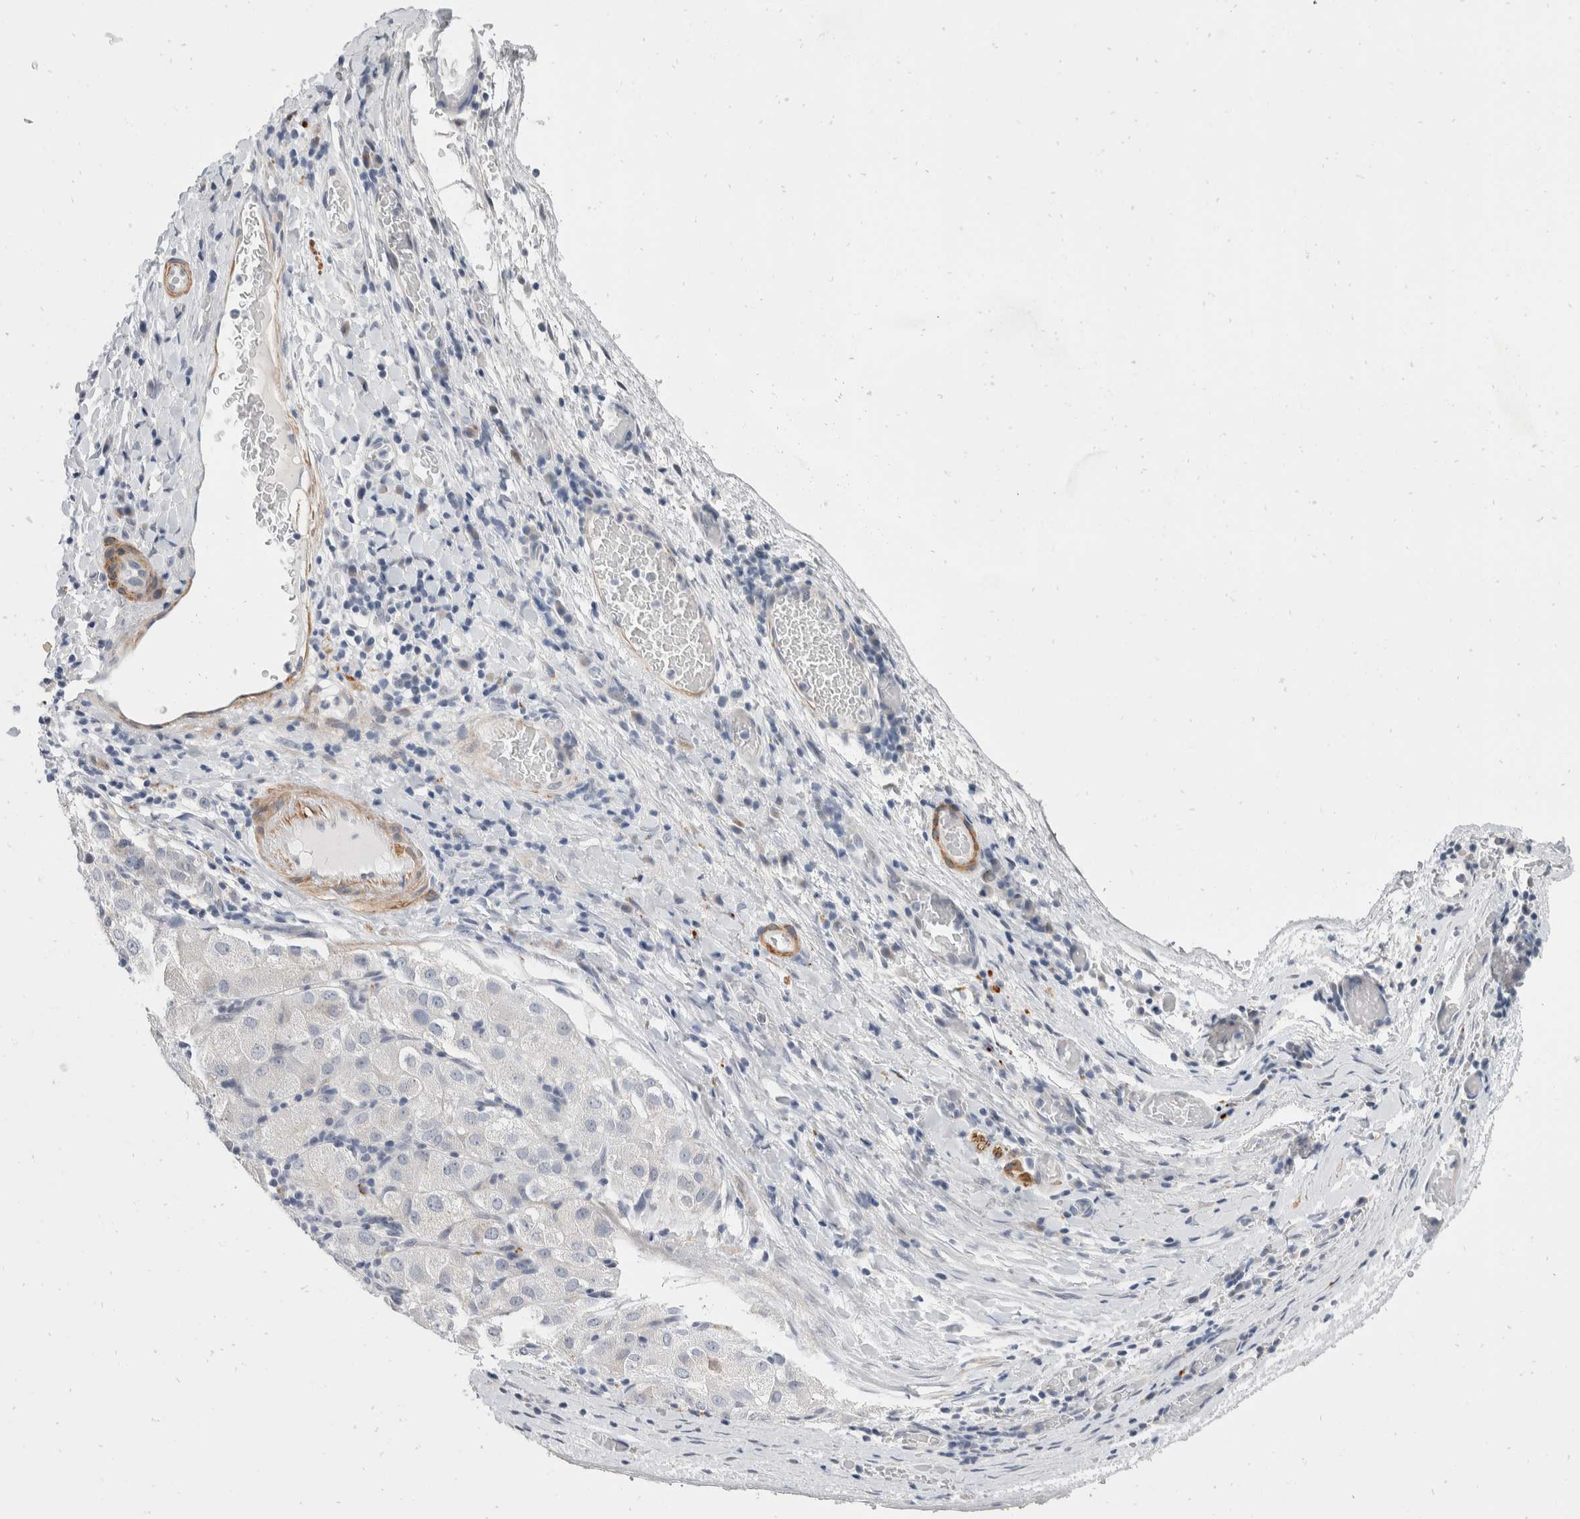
{"staining": {"intensity": "negative", "quantity": "none", "location": "none"}, "tissue": "liver cancer", "cell_type": "Tumor cells", "image_type": "cancer", "snomed": [{"axis": "morphology", "description": "Carcinoma, Hepatocellular, NOS"}, {"axis": "topography", "description": "Liver"}], "caption": "DAB (3,3'-diaminobenzidine) immunohistochemical staining of liver cancer (hepatocellular carcinoma) displays no significant expression in tumor cells.", "gene": "CATSPERD", "patient": {"sex": "male", "age": 80}}